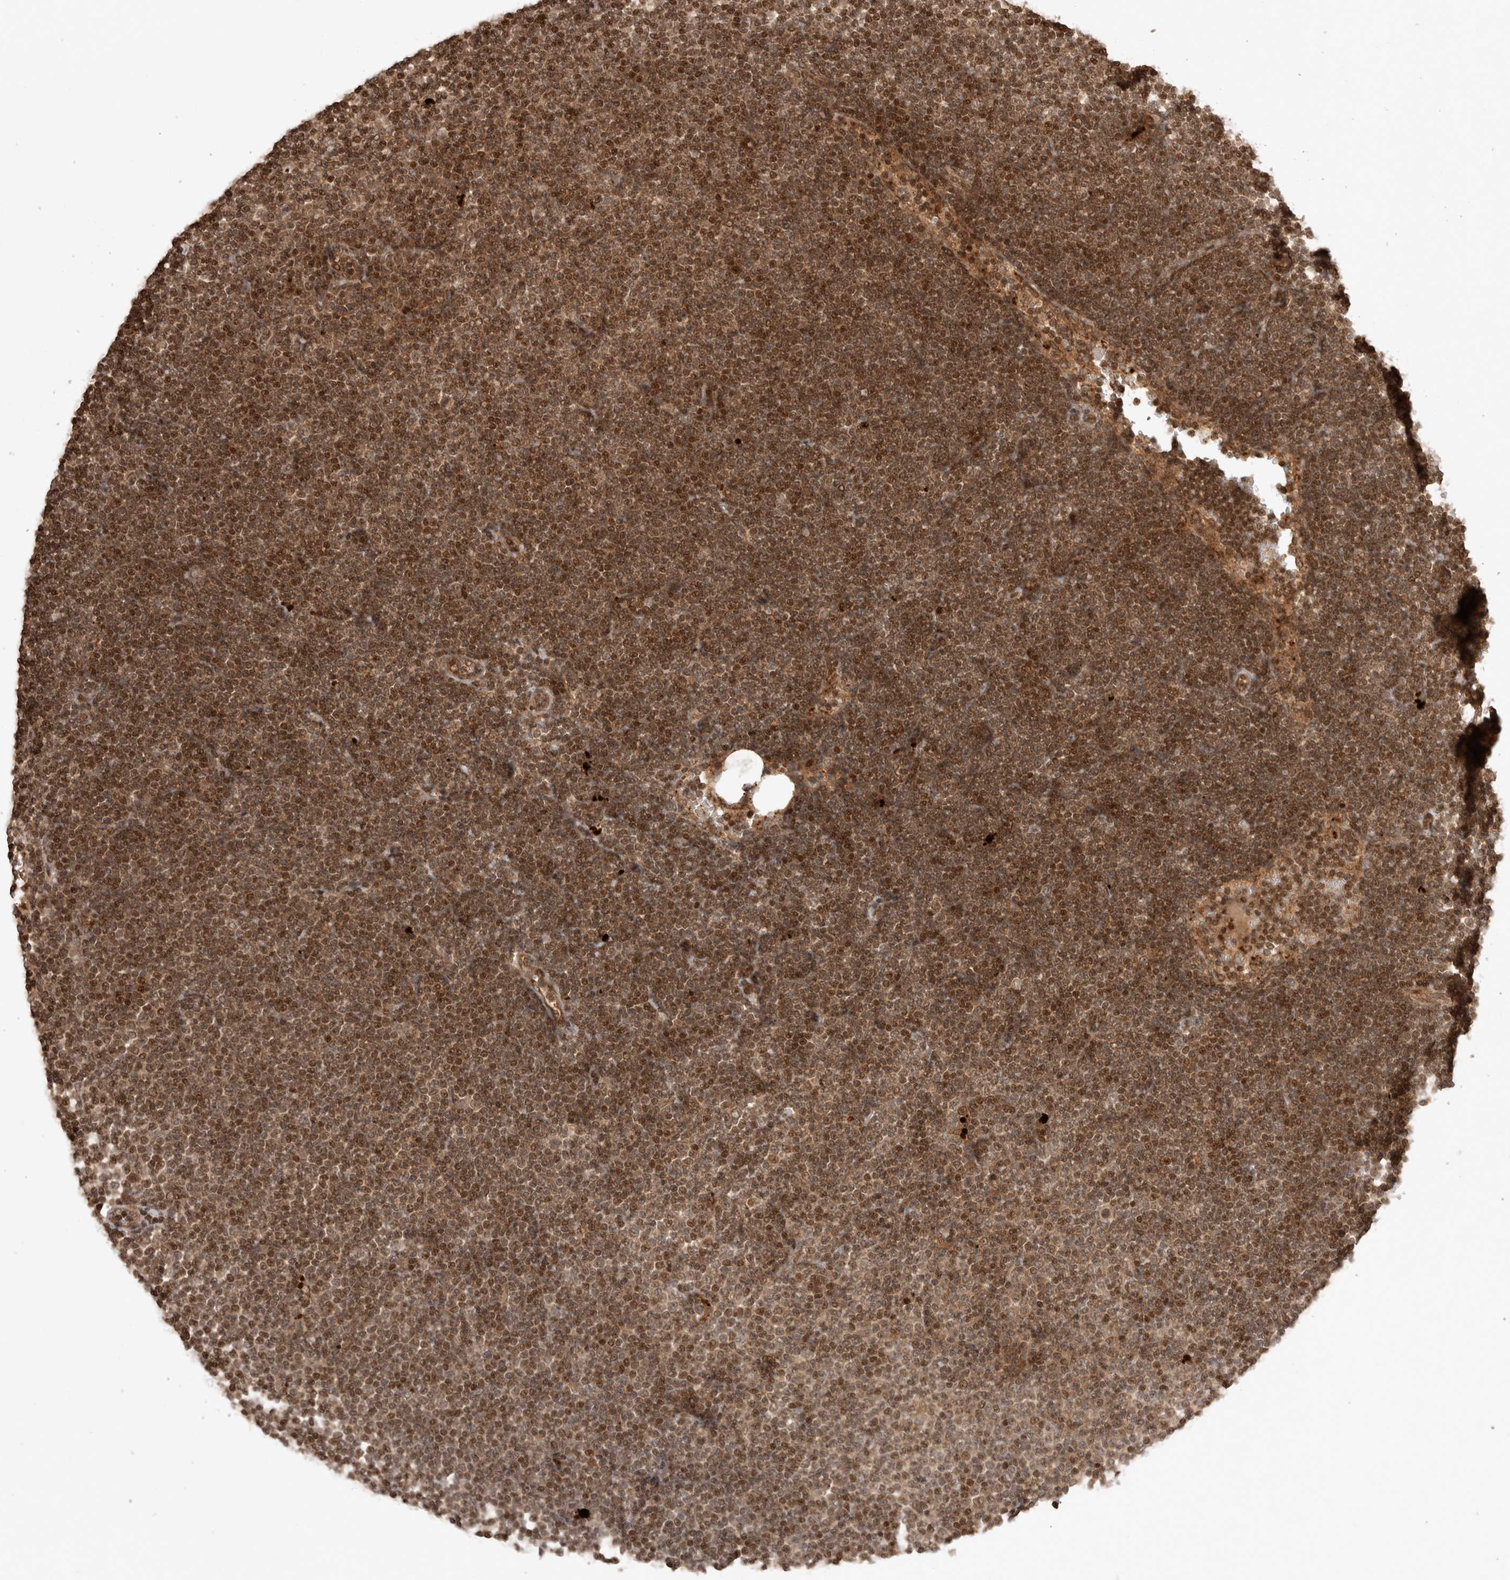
{"staining": {"intensity": "moderate", "quantity": ">75%", "location": "cytoplasmic/membranous,nuclear"}, "tissue": "lymphoma", "cell_type": "Tumor cells", "image_type": "cancer", "snomed": [{"axis": "morphology", "description": "Malignant lymphoma, non-Hodgkin's type, Low grade"}, {"axis": "topography", "description": "Lymph node"}], "caption": "Immunohistochemistry (IHC) photomicrograph of neoplastic tissue: human malignant lymphoma, non-Hodgkin's type (low-grade) stained using immunohistochemistry (IHC) exhibits medium levels of moderate protein expression localized specifically in the cytoplasmic/membranous and nuclear of tumor cells, appearing as a cytoplasmic/membranous and nuclear brown color.", "gene": "FAM221A", "patient": {"sex": "female", "age": 53}}